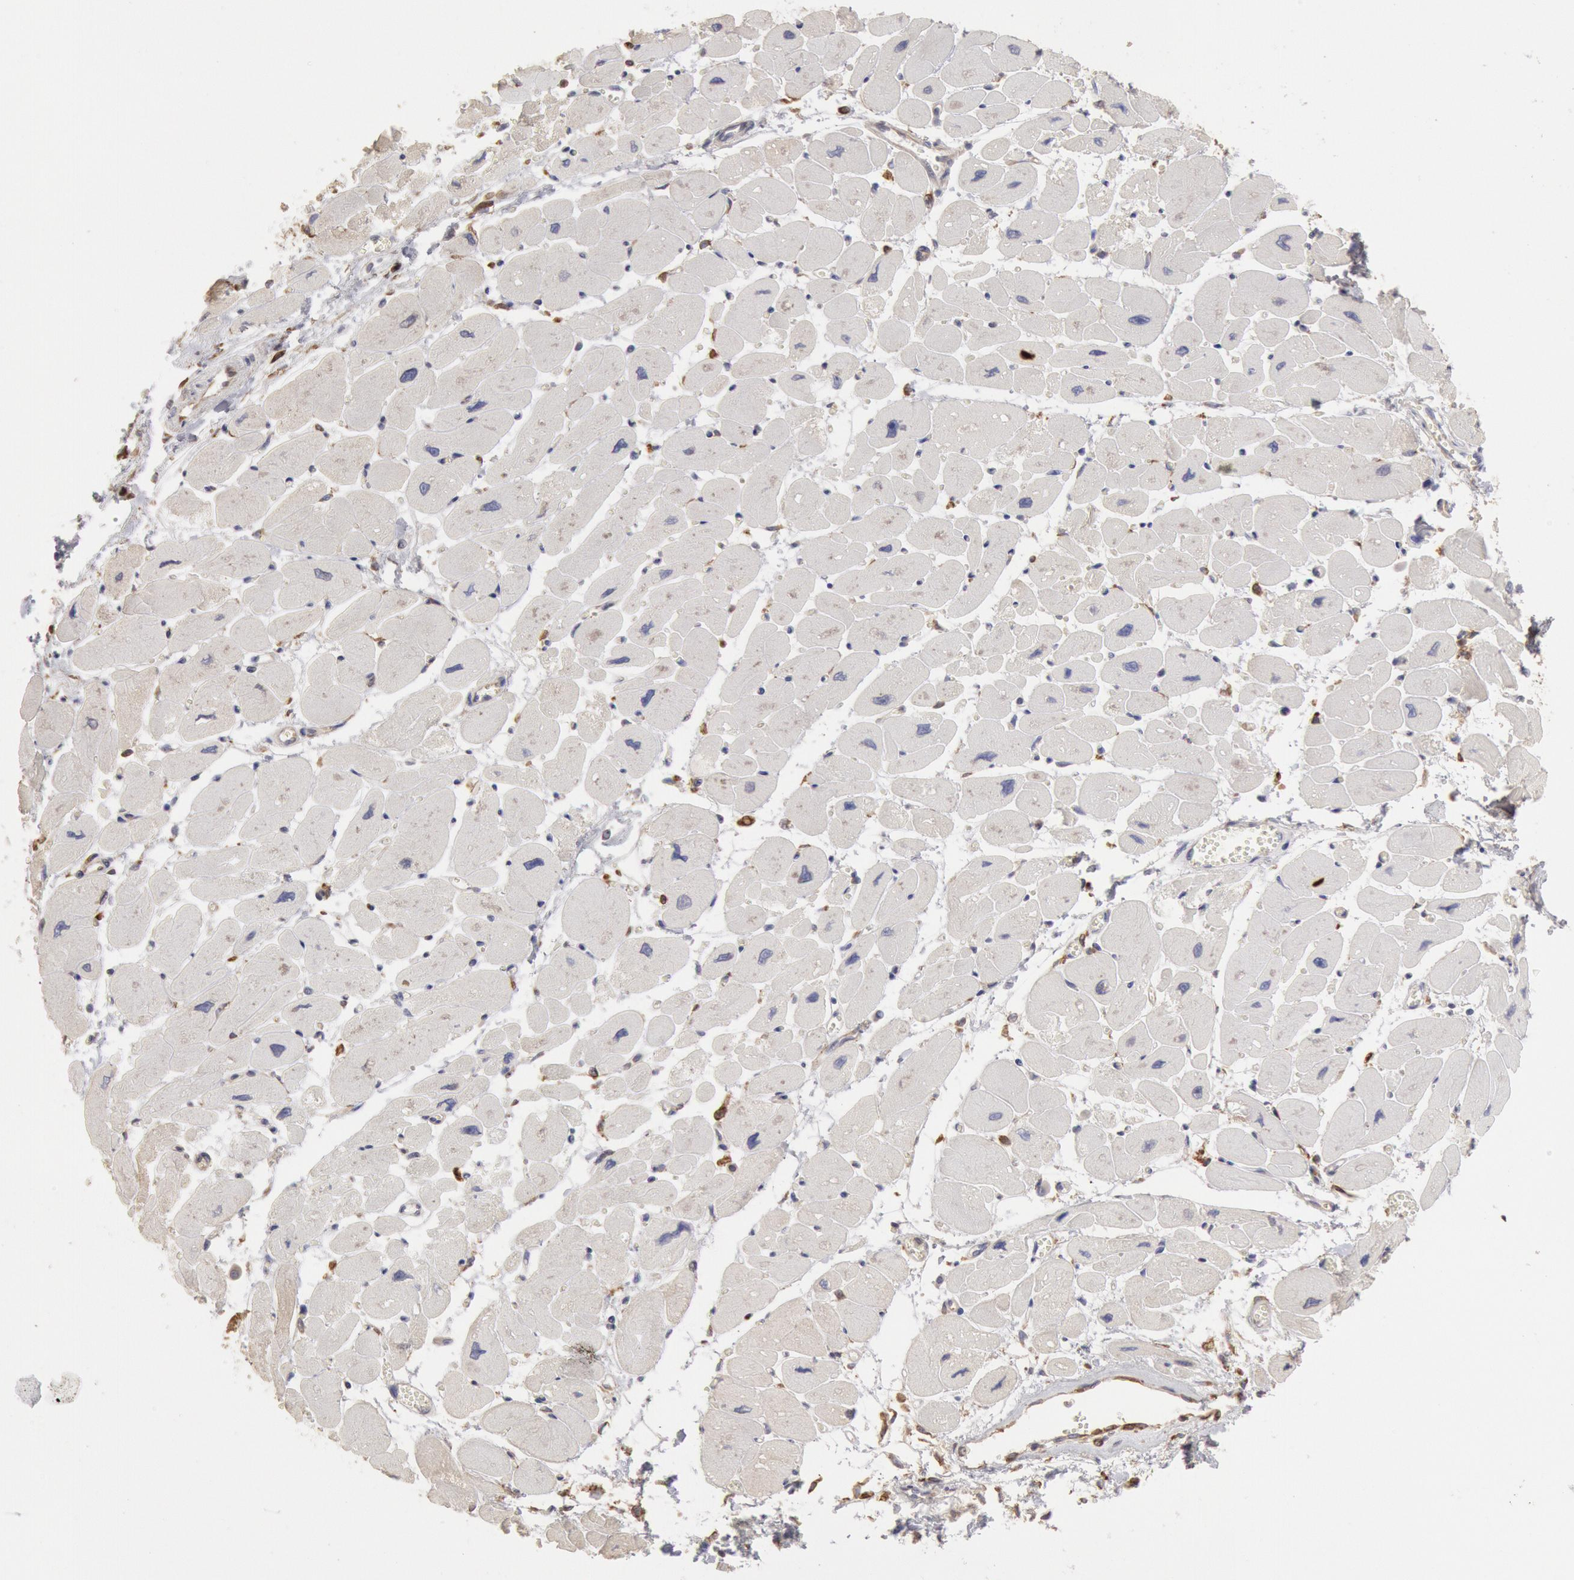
{"staining": {"intensity": "weak", "quantity": ">75%", "location": "cytoplasmic/membranous"}, "tissue": "heart muscle", "cell_type": "Cardiomyocytes", "image_type": "normal", "snomed": [{"axis": "morphology", "description": "Normal tissue, NOS"}, {"axis": "topography", "description": "Heart"}], "caption": "Protein staining shows weak cytoplasmic/membranous expression in about >75% of cardiomyocytes in normal heart muscle.", "gene": "ERP44", "patient": {"sex": "female", "age": 54}}